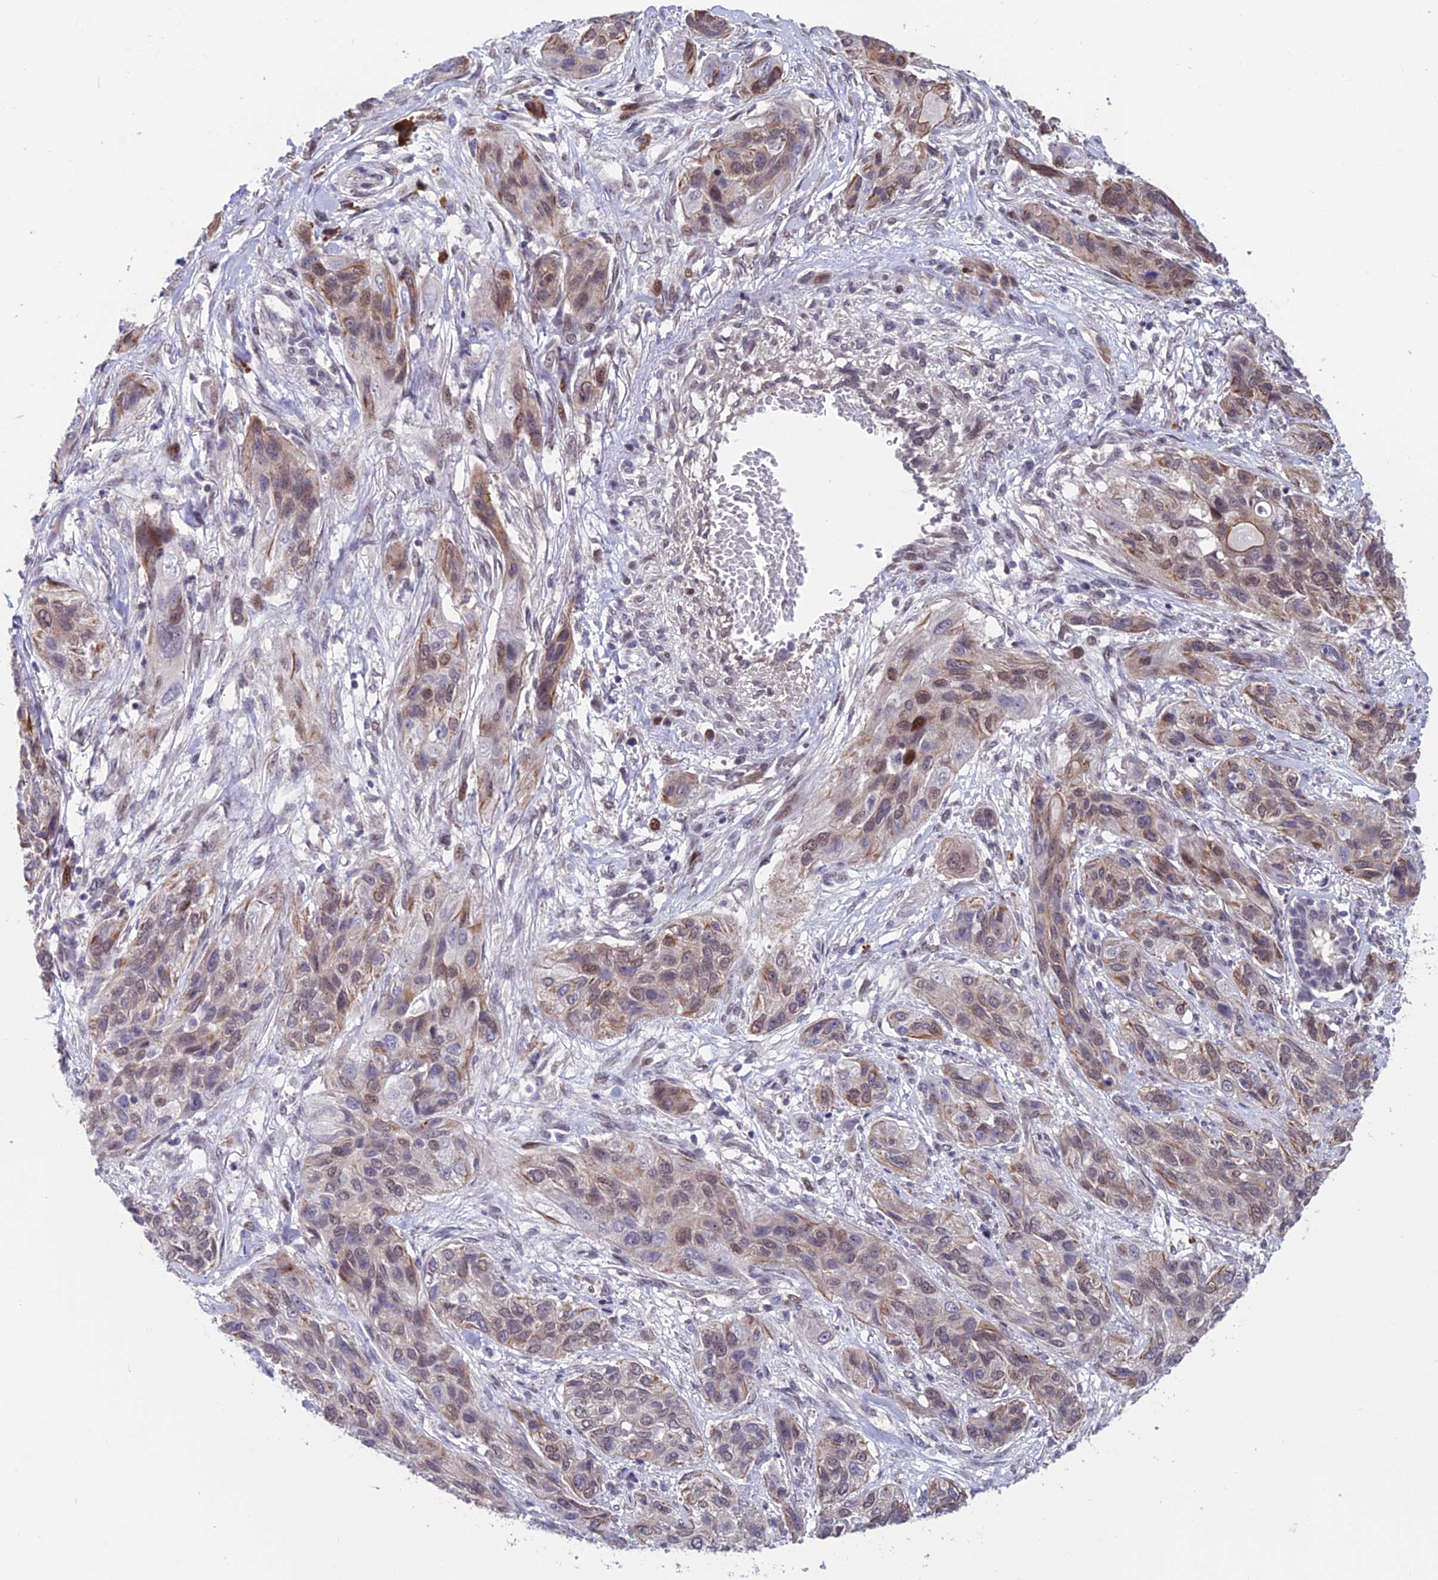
{"staining": {"intensity": "moderate", "quantity": "<25%", "location": "cytoplasmic/membranous,nuclear"}, "tissue": "lung cancer", "cell_type": "Tumor cells", "image_type": "cancer", "snomed": [{"axis": "morphology", "description": "Squamous cell carcinoma, NOS"}, {"axis": "topography", "description": "Lung"}], "caption": "Human lung cancer (squamous cell carcinoma) stained with a brown dye demonstrates moderate cytoplasmic/membranous and nuclear positive positivity in about <25% of tumor cells.", "gene": "KIAA1191", "patient": {"sex": "female", "age": 70}}